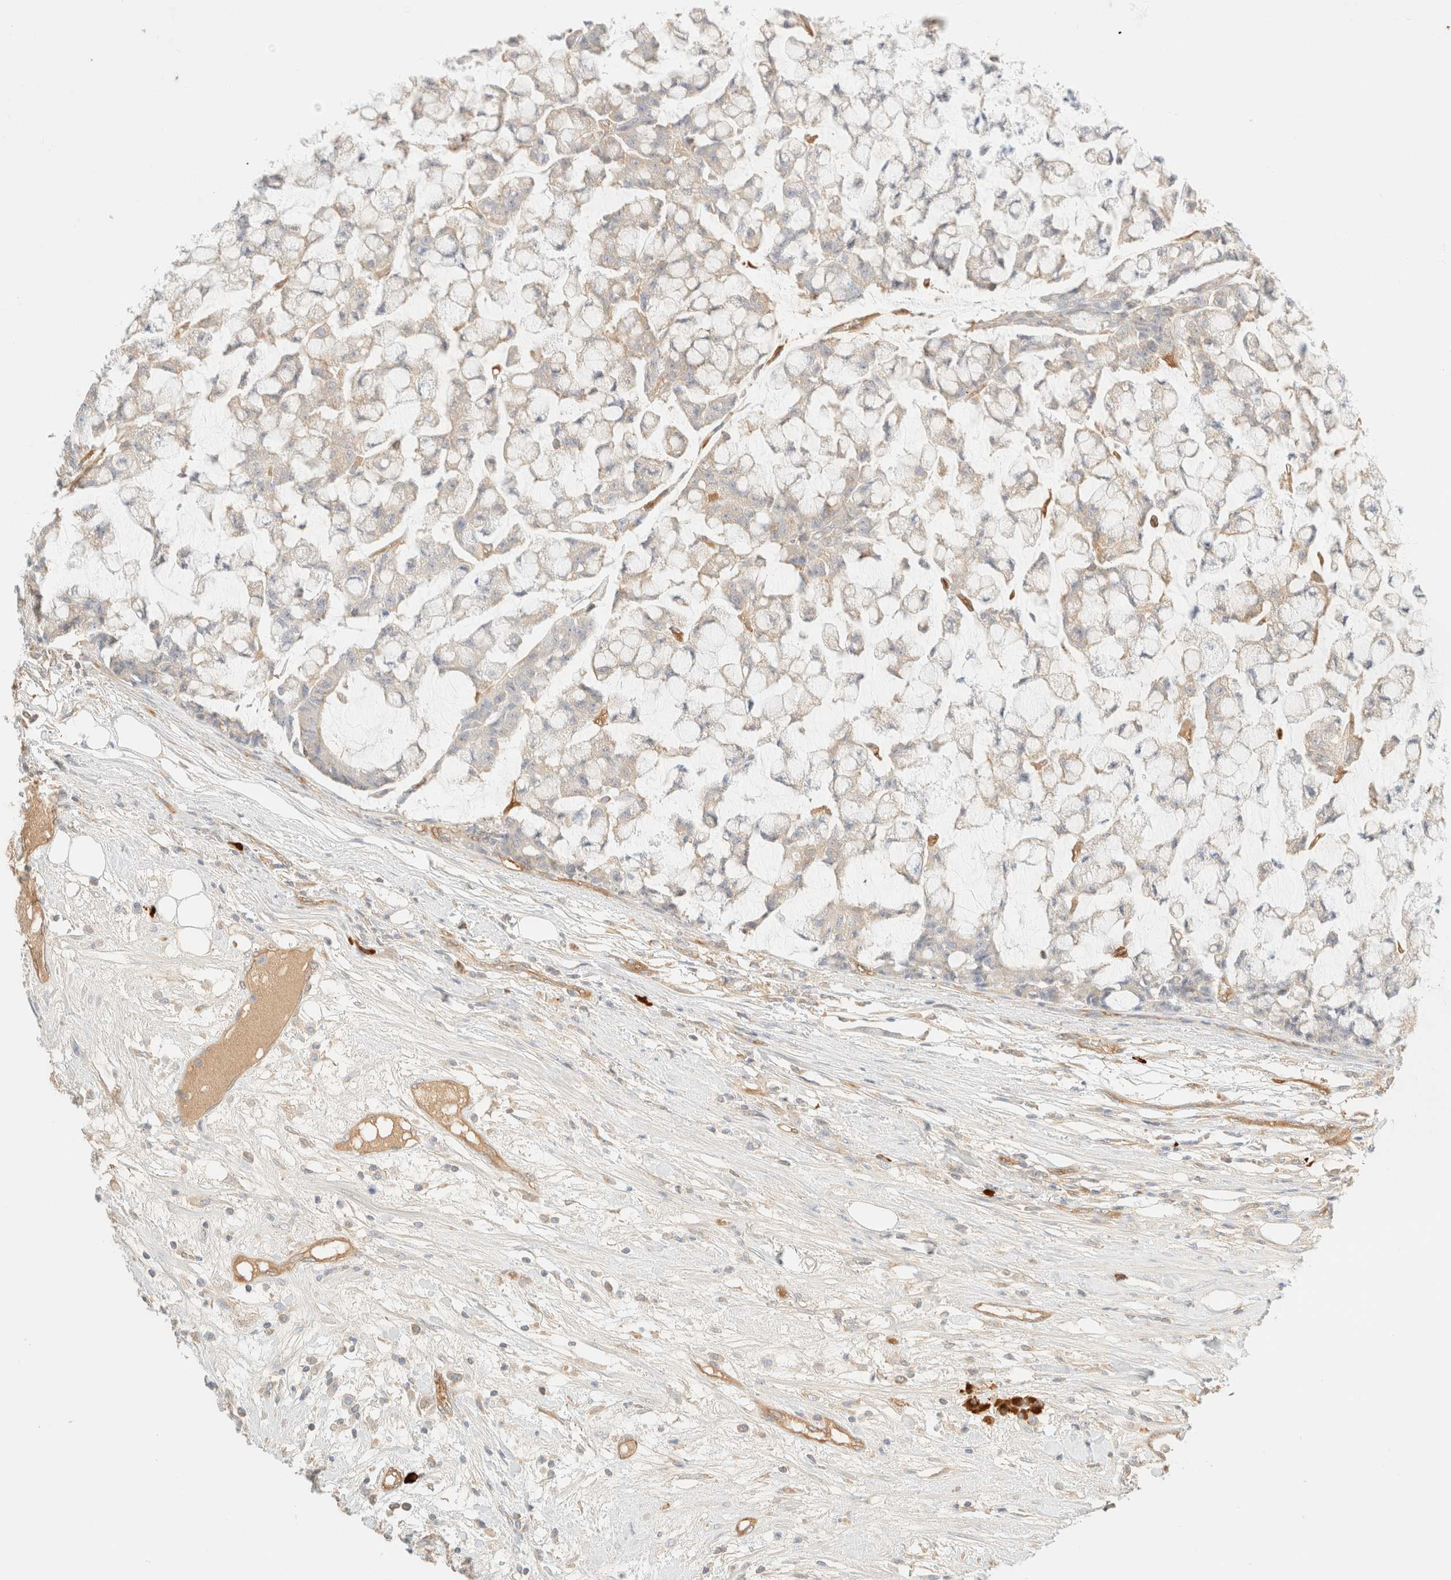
{"staining": {"intensity": "negative", "quantity": "none", "location": "none"}, "tissue": "colorectal cancer", "cell_type": "Tumor cells", "image_type": "cancer", "snomed": [{"axis": "morphology", "description": "Adenocarcinoma, NOS"}, {"axis": "topography", "description": "Colon"}], "caption": "Immunohistochemical staining of colorectal cancer exhibits no significant positivity in tumor cells.", "gene": "FHOD1", "patient": {"sex": "female", "age": 84}}